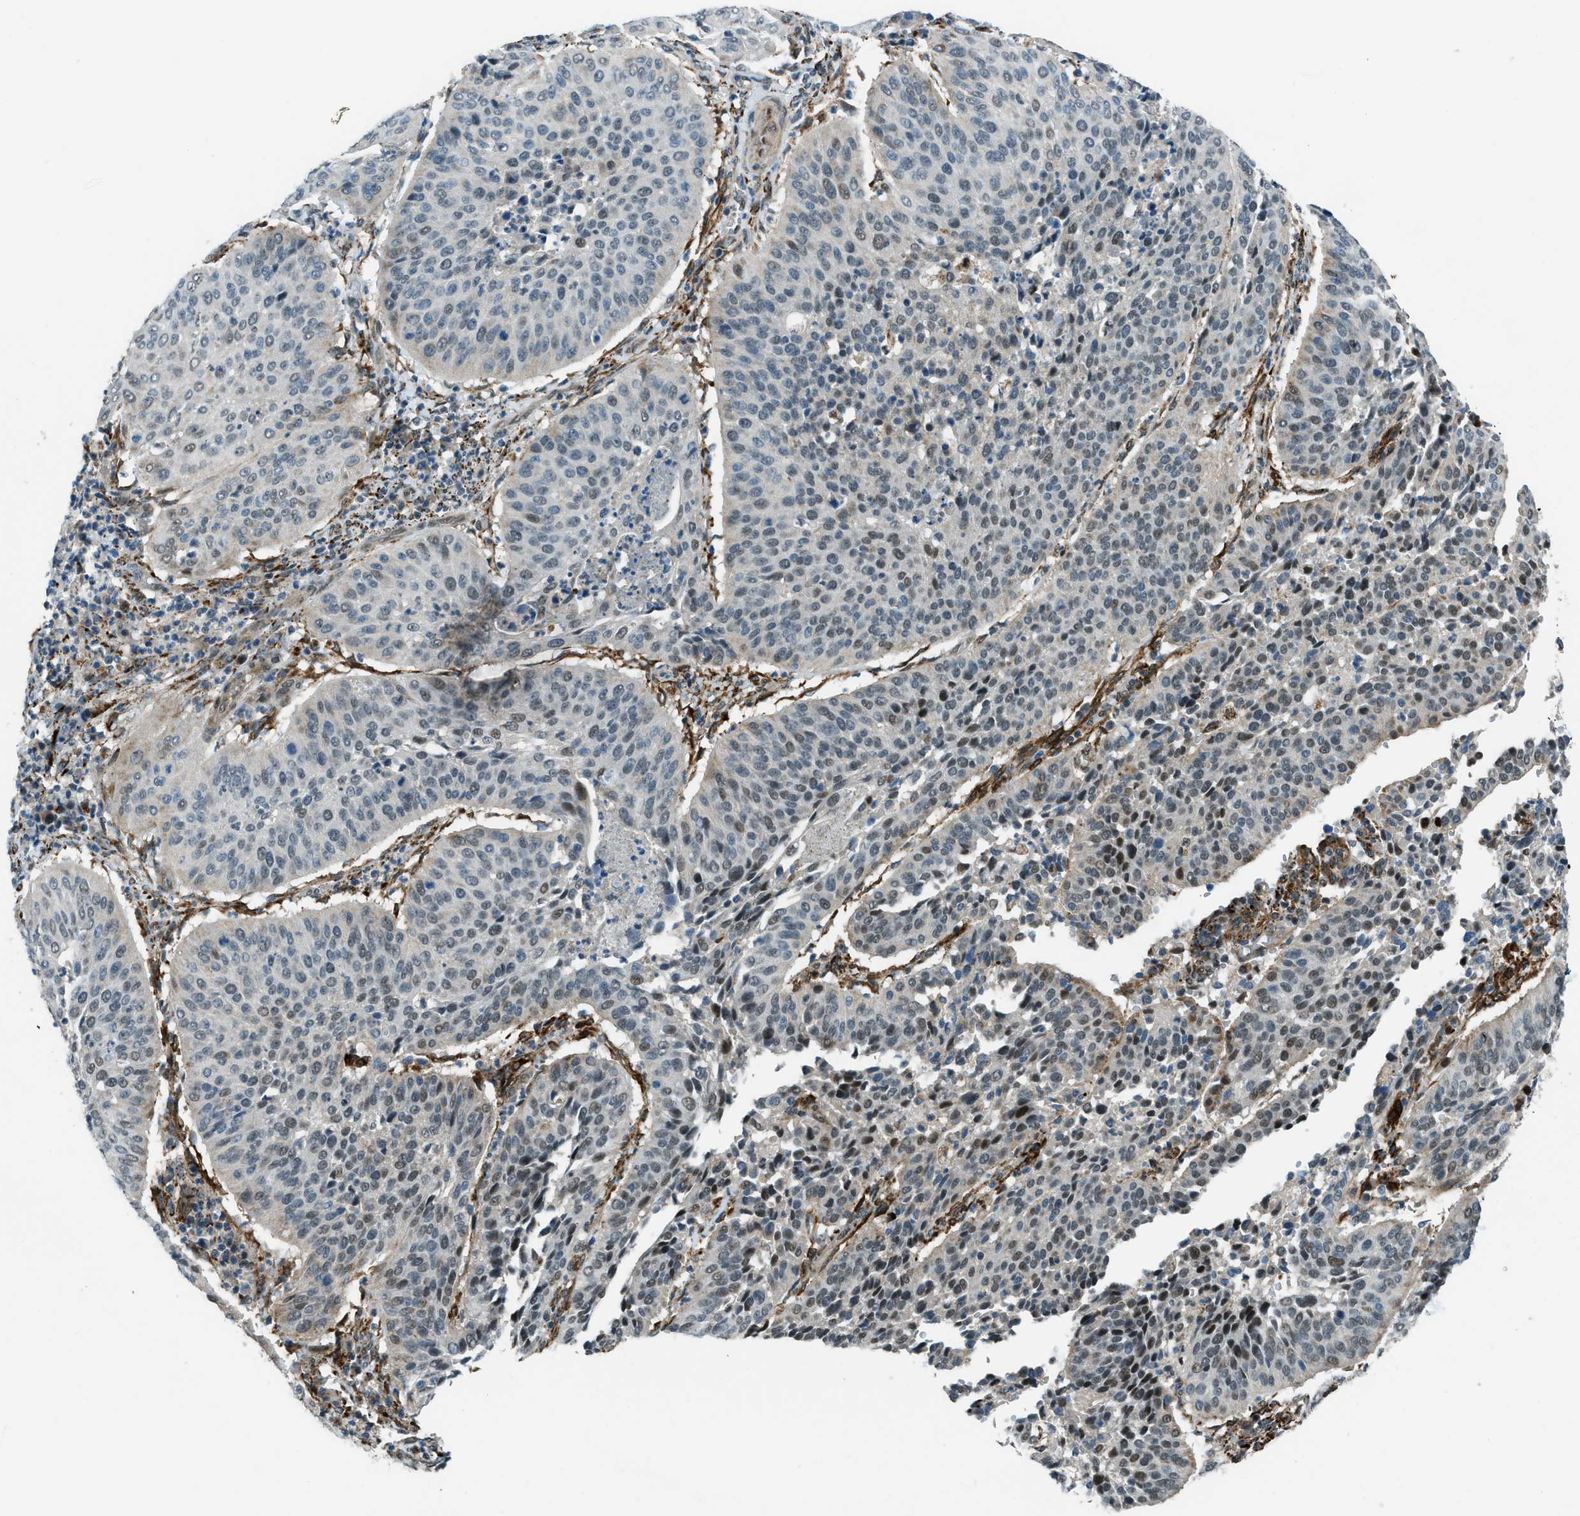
{"staining": {"intensity": "weak", "quantity": "25%-75%", "location": "nuclear"}, "tissue": "cervical cancer", "cell_type": "Tumor cells", "image_type": "cancer", "snomed": [{"axis": "morphology", "description": "Normal tissue, NOS"}, {"axis": "morphology", "description": "Squamous cell carcinoma, NOS"}, {"axis": "topography", "description": "Cervix"}], "caption": "A brown stain highlights weak nuclear positivity of a protein in human squamous cell carcinoma (cervical) tumor cells. (Brightfield microscopy of DAB IHC at high magnification).", "gene": "NPEPL1", "patient": {"sex": "female", "age": 39}}